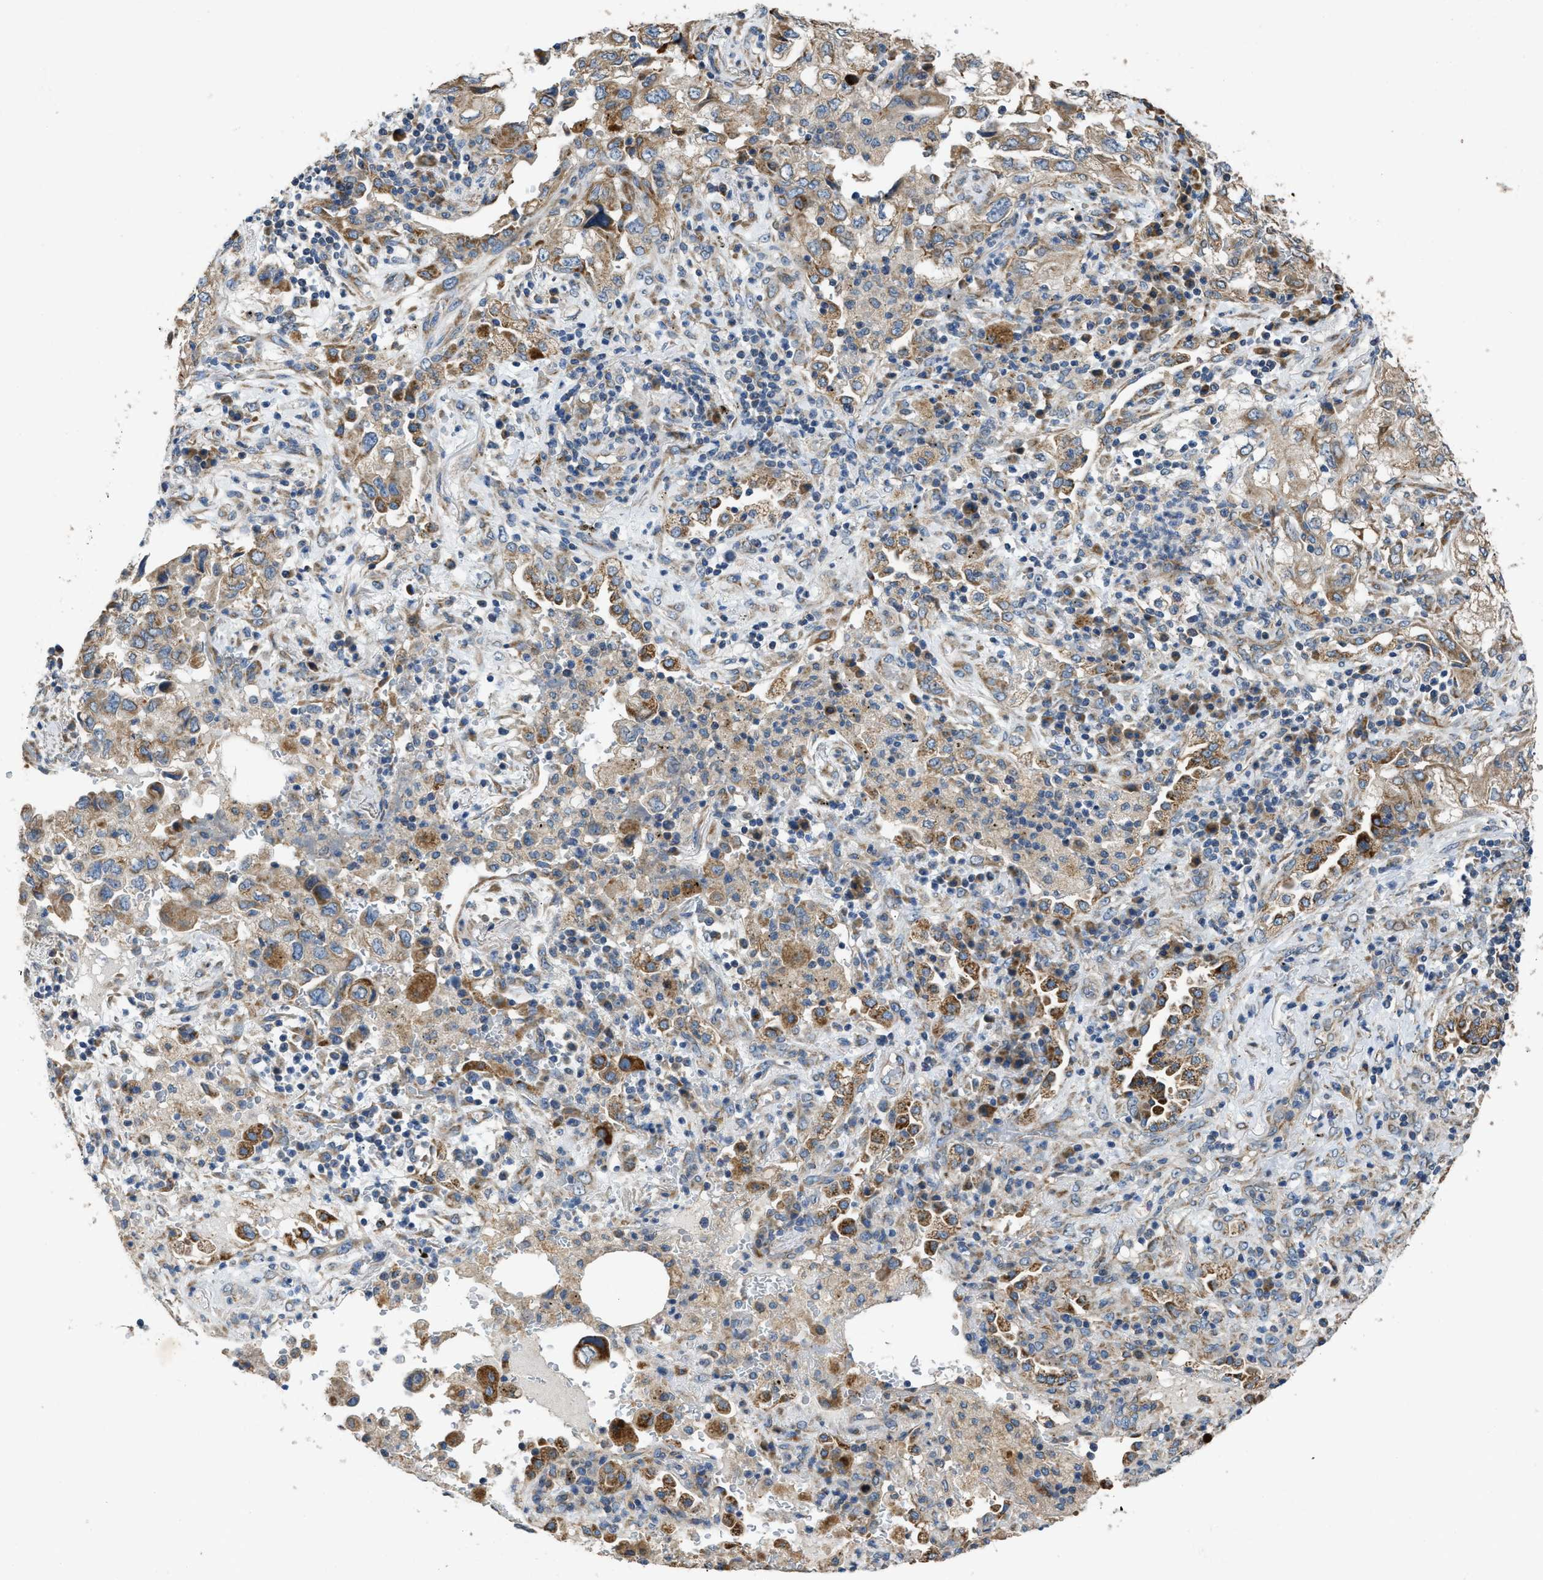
{"staining": {"intensity": "moderate", "quantity": ">75%", "location": "cytoplasmic/membranous"}, "tissue": "lung cancer", "cell_type": "Tumor cells", "image_type": "cancer", "snomed": [{"axis": "morphology", "description": "Adenocarcinoma, NOS"}, {"axis": "topography", "description": "Lung"}], "caption": "Tumor cells exhibit medium levels of moderate cytoplasmic/membranous staining in approximately >75% of cells in human lung cancer. (Brightfield microscopy of DAB IHC at high magnification).", "gene": "TMEM150A", "patient": {"sex": "male", "age": 64}}